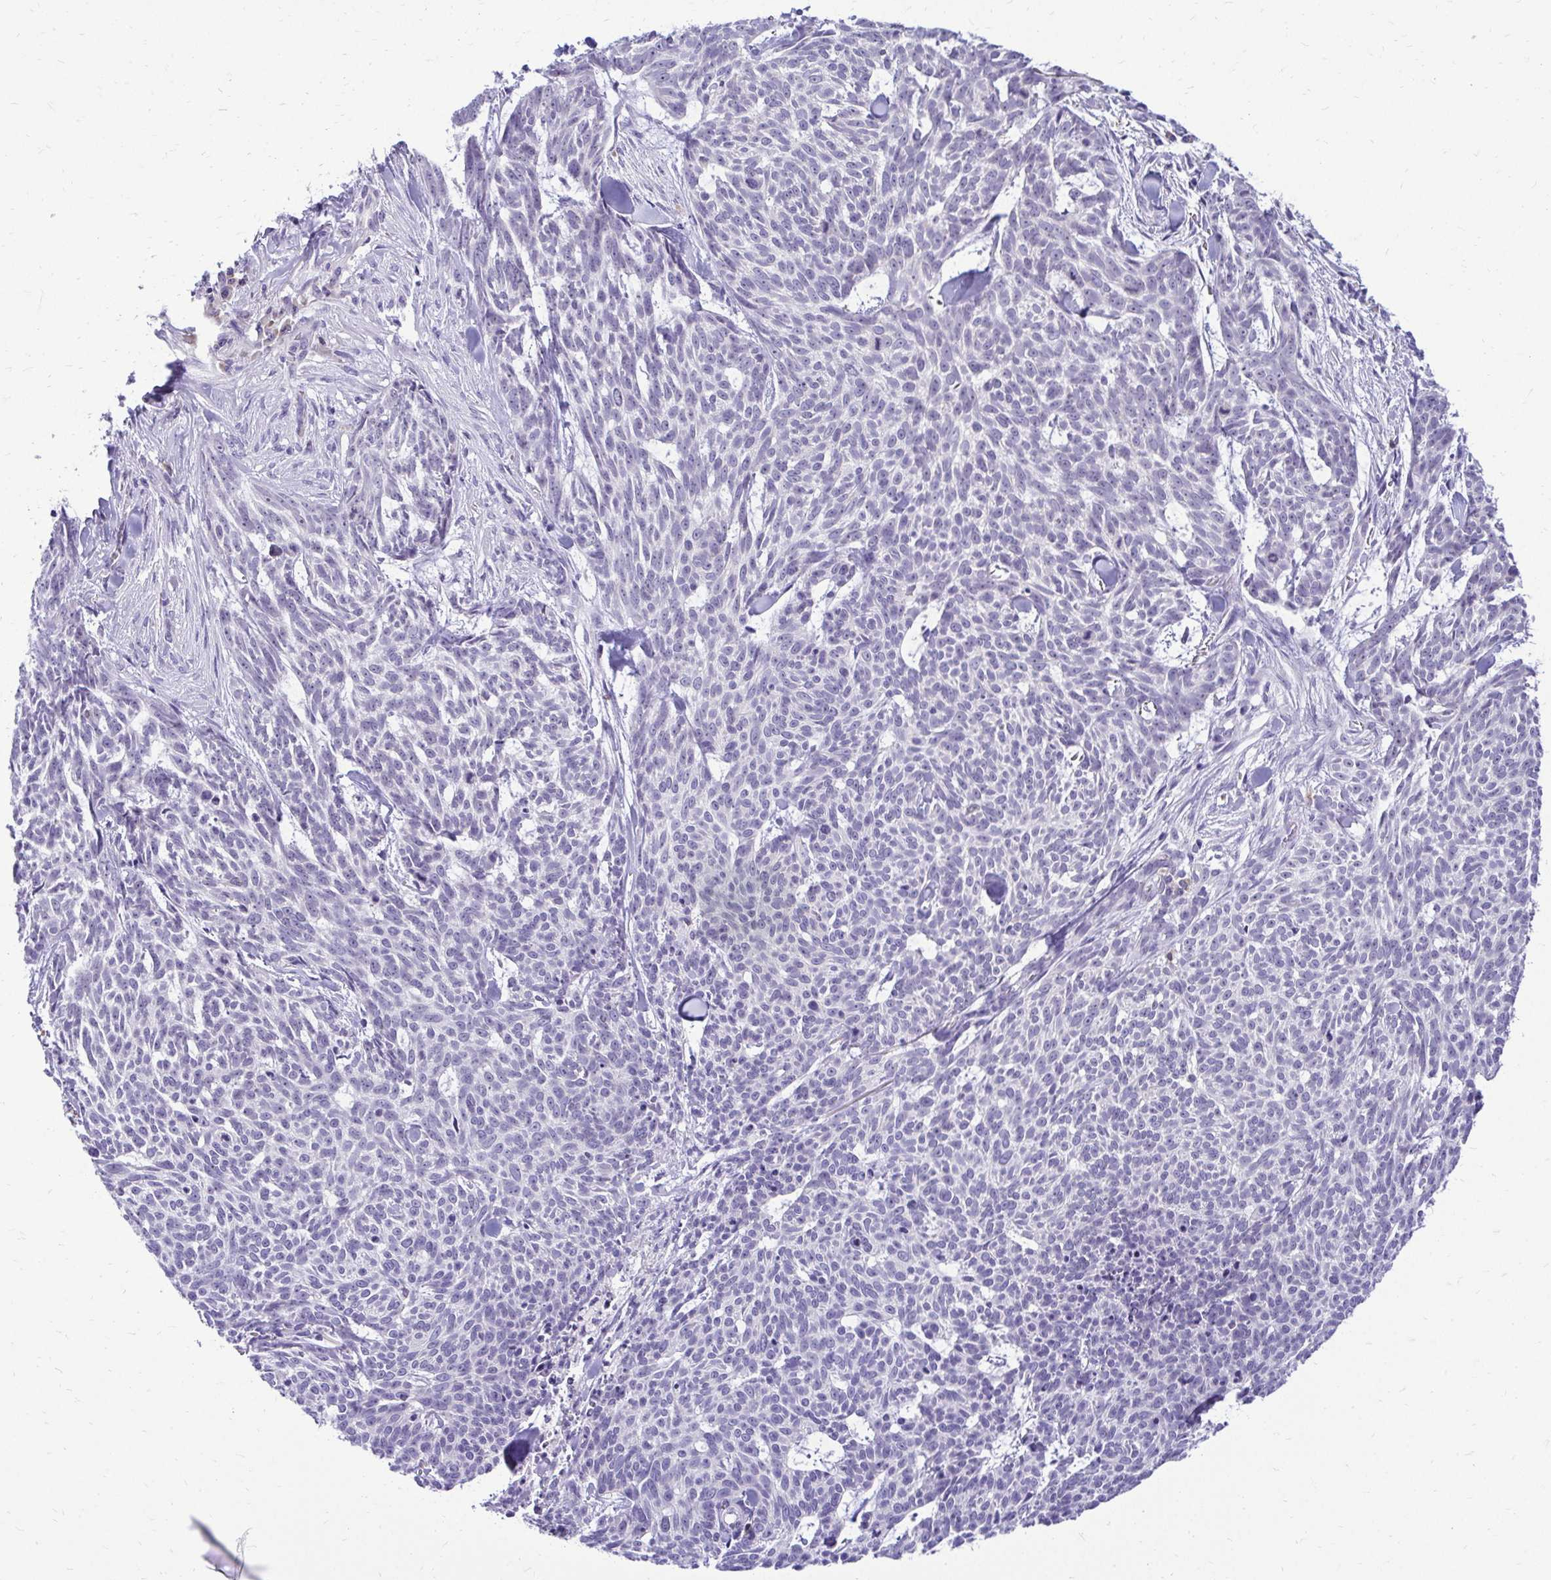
{"staining": {"intensity": "negative", "quantity": "none", "location": "none"}, "tissue": "skin cancer", "cell_type": "Tumor cells", "image_type": "cancer", "snomed": [{"axis": "morphology", "description": "Basal cell carcinoma"}, {"axis": "topography", "description": "Skin"}], "caption": "IHC of skin cancer shows no positivity in tumor cells.", "gene": "NIFK", "patient": {"sex": "female", "age": 93}}